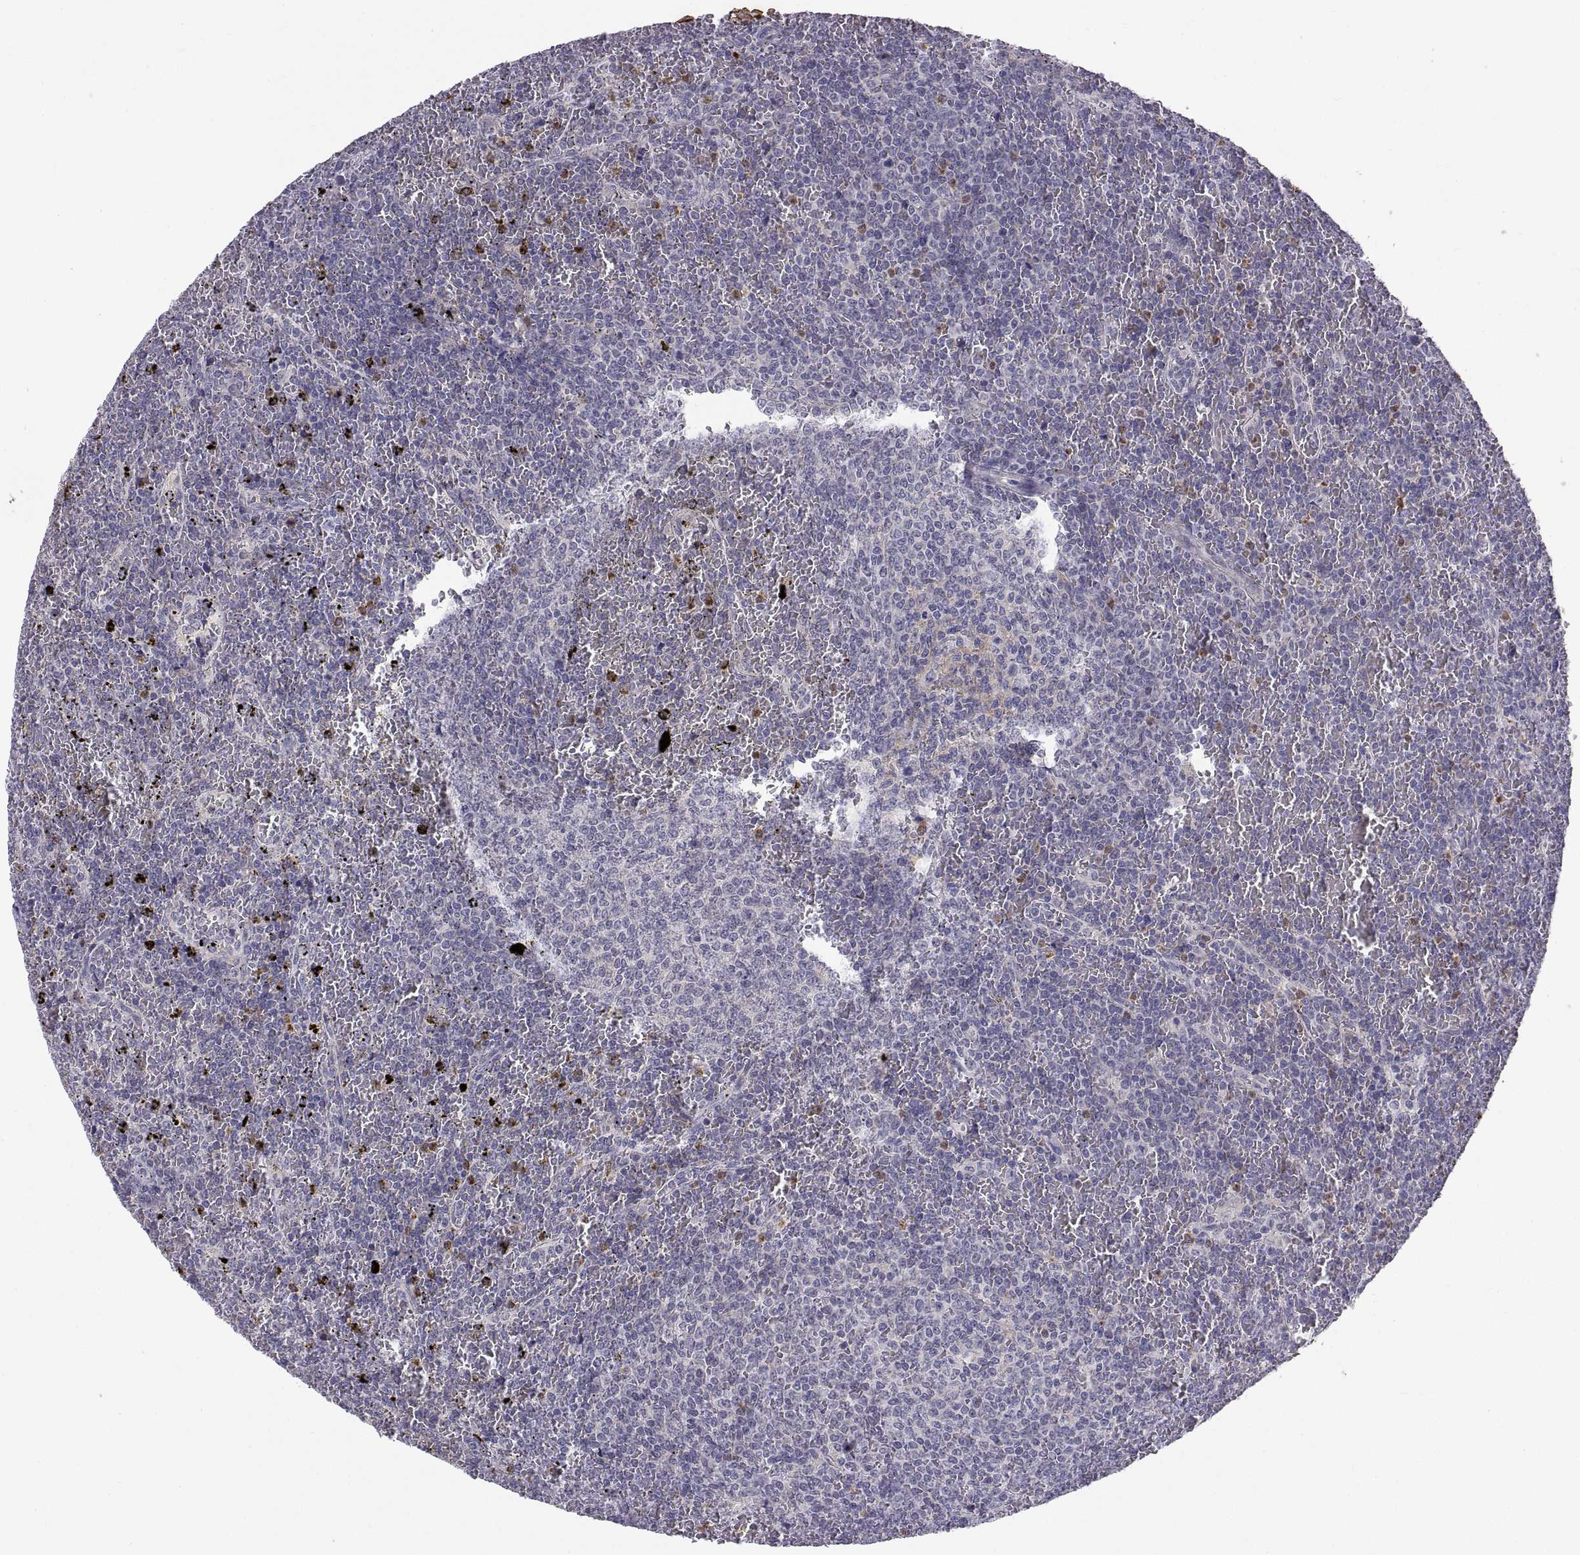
{"staining": {"intensity": "negative", "quantity": "none", "location": "none"}, "tissue": "lymphoma", "cell_type": "Tumor cells", "image_type": "cancer", "snomed": [{"axis": "morphology", "description": "Malignant lymphoma, non-Hodgkin's type, Low grade"}, {"axis": "topography", "description": "Spleen"}], "caption": "An IHC micrograph of malignant lymphoma, non-Hodgkin's type (low-grade) is shown. There is no staining in tumor cells of malignant lymphoma, non-Hodgkin's type (low-grade).", "gene": "PKP1", "patient": {"sex": "female", "age": 77}}